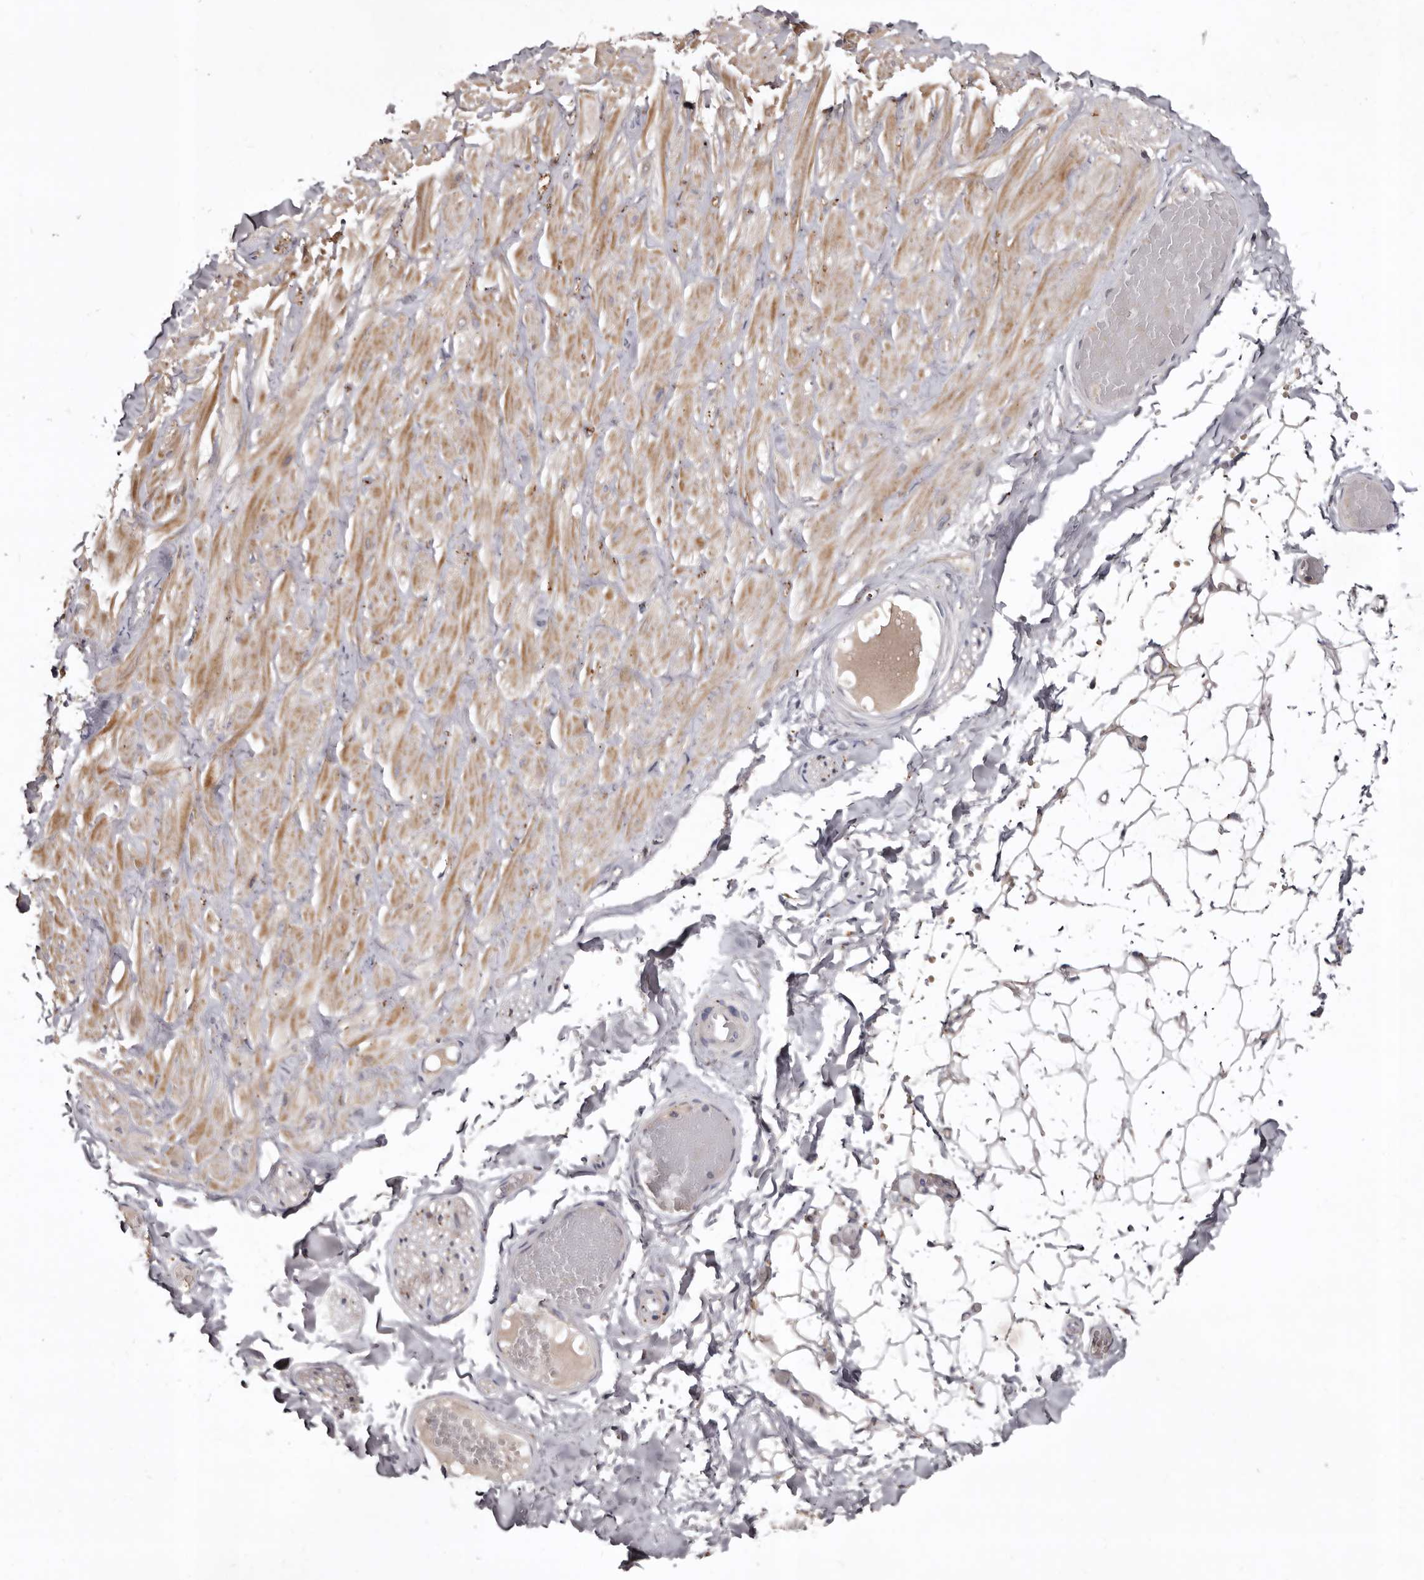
{"staining": {"intensity": "negative", "quantity": "none", "location": "none"}, "tissue": "adipose tissue", "cell_type": "Adipocytes", "image_type": "normal", "snomed": [{"axis": "morphology", "description": "Normal tissue, NOS"}, {"axis": "topography", "description": "Adipose tissue"}, {"axis": "topography", "description": "Vascular tissue"}, {"axis": "topography", "description": "Peripheral nerve tissue"}], "caption": "Photomicrograph shows no significant protein expression in adipocytes of normal adipose tissue.", "gene": "SLC10A4", "patient": {"sex": "male", "age": 25}}